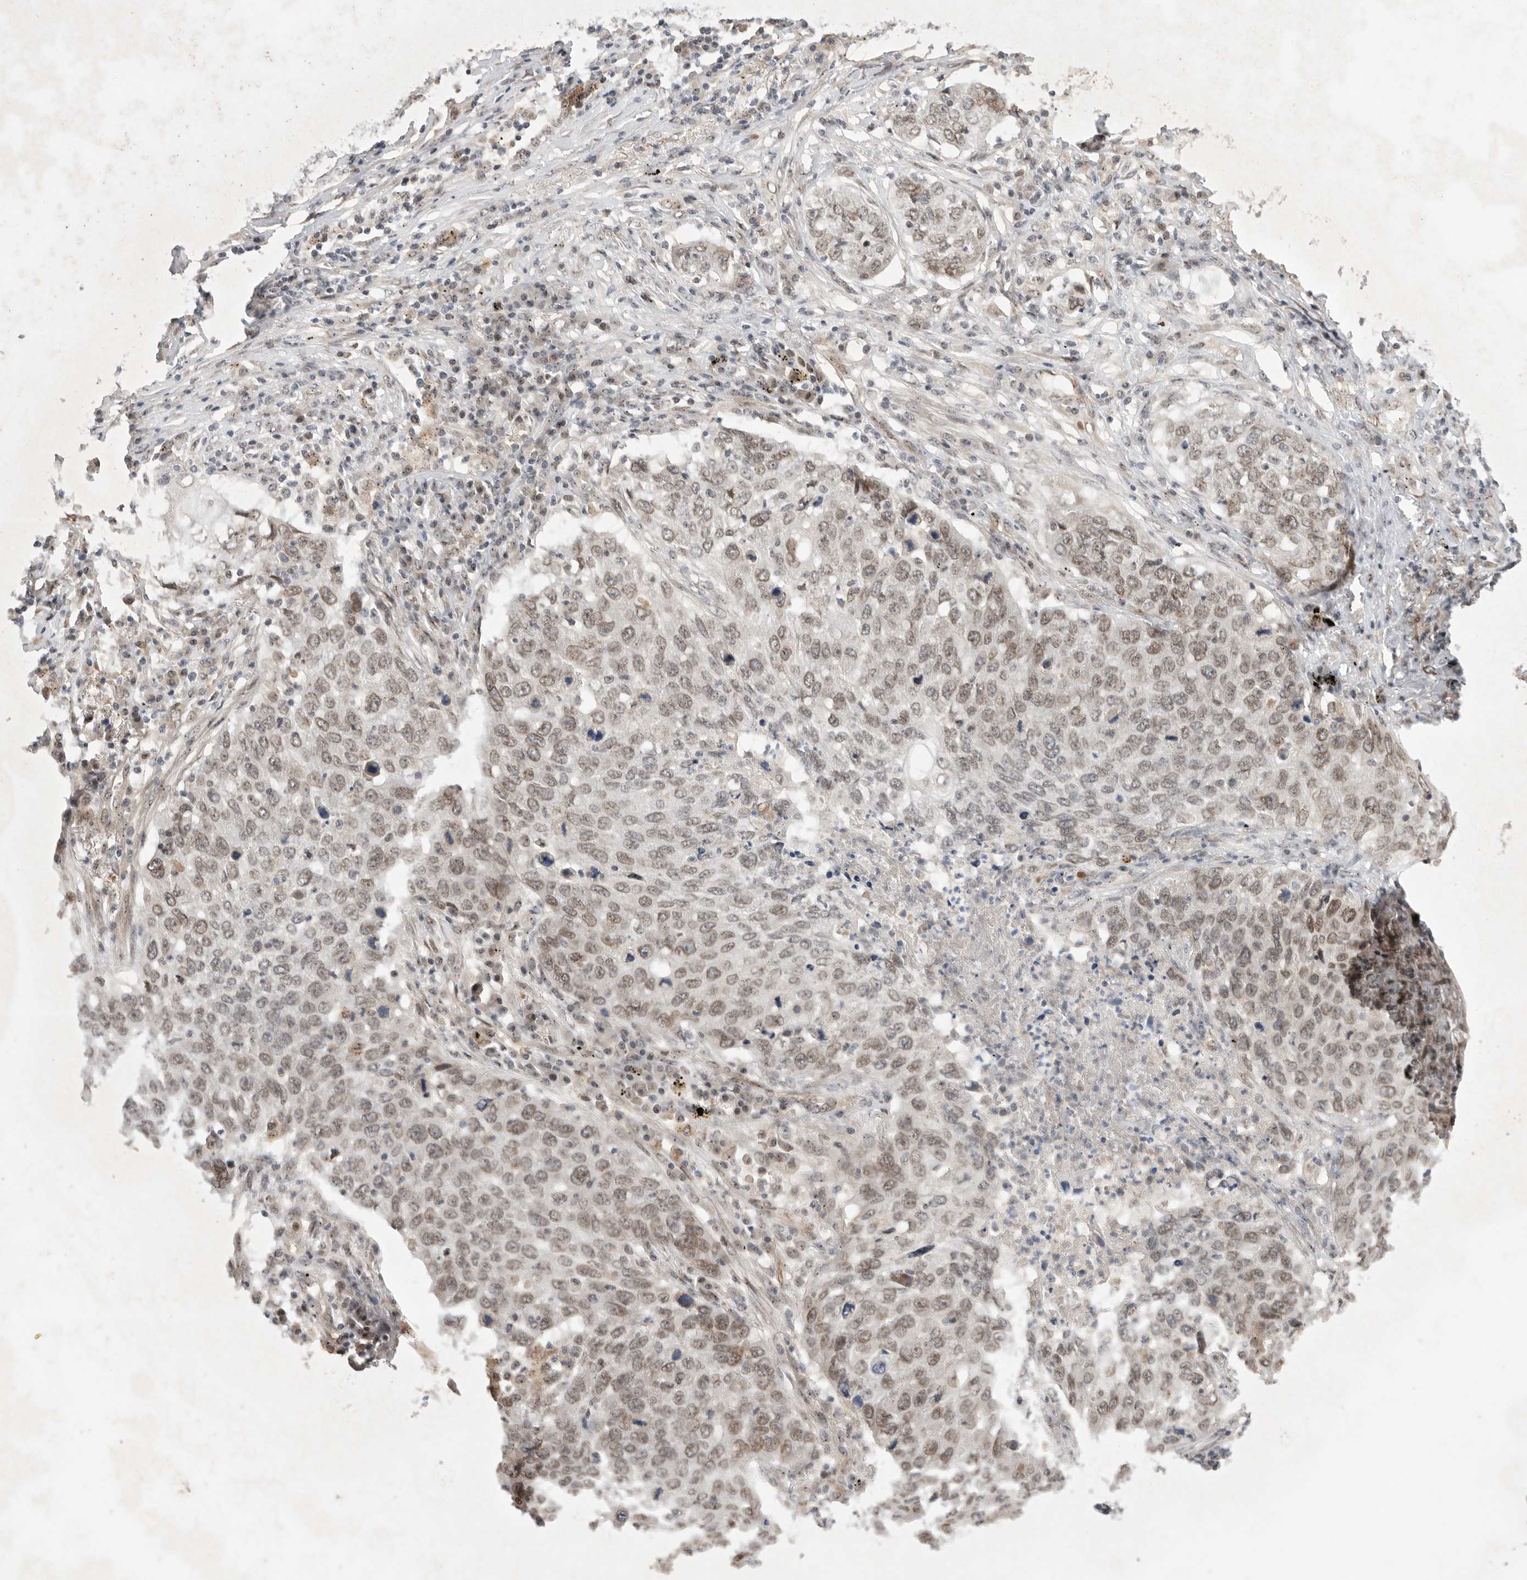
{"staining": {"intensity": "moderate", "quantity": "25%-75%", "location": "cytoplasmic/membranous,nuclear"}, "tissue": "lung cancer", "cell_type": "Tumor cells", "image_type": "cancer", "snomed": [{"axis": "morphology", "description": "Squamous cell carcinoma, NOS"}, {"axis": "topography", "description": "Lung"}], "caption": "IHC micrograph of human lung cancer (squamous cell carcinoma) stained for a protein (brown), which demonstrates medium levels of moderate cytoplasmic/membranous and nuclear positivity in about 25%-75% of tumor cells.", "gene": "LEMD3", "patient": {"sex": "female", "age": 63}}